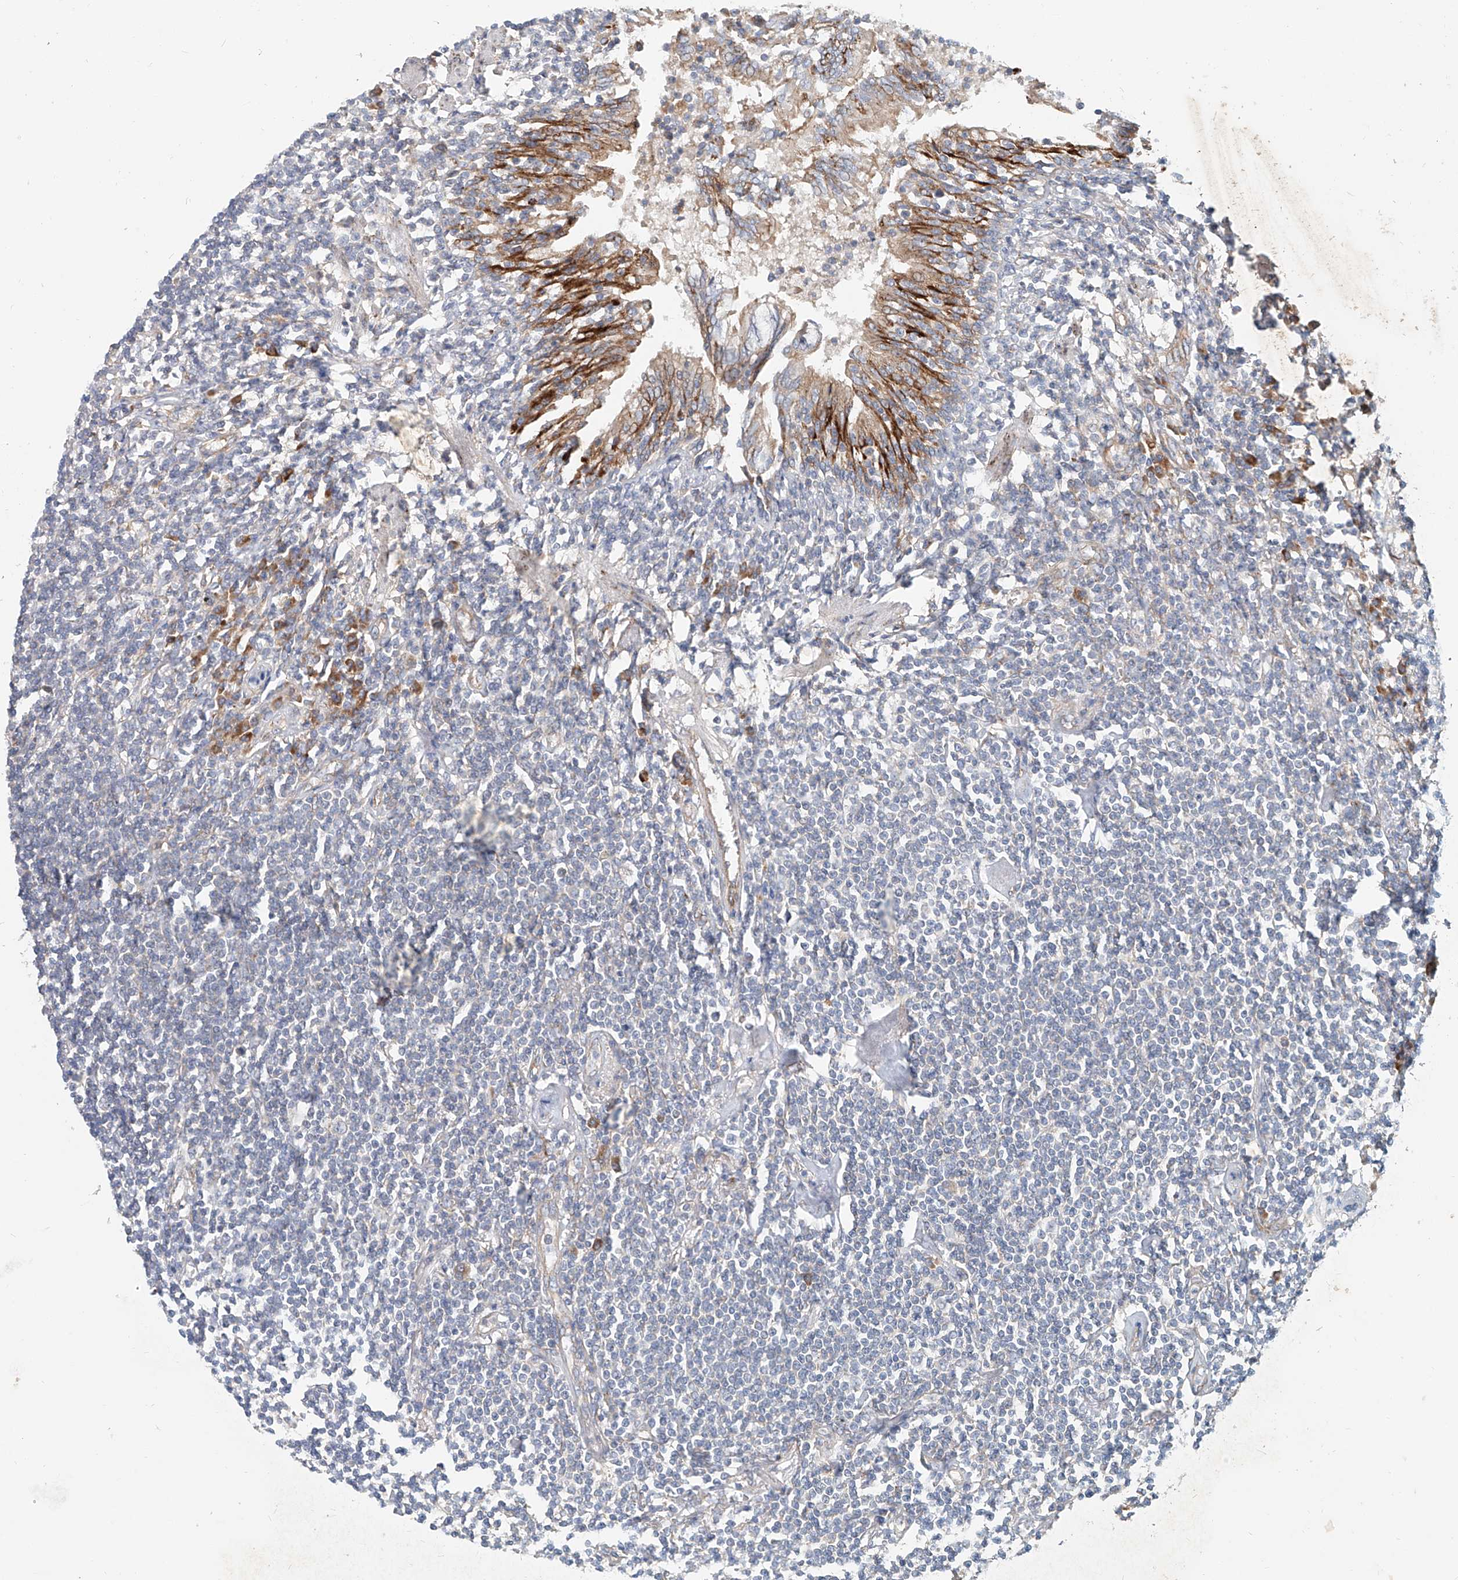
{"staining": {"intensity": "negative", "quantity": "none", "location": "none"}, "tissue": "lymphoma", "cell_type": "Tumor cells", "image_type": "cancer", "snomed": [{"axis": "morphology", "description": "Malignant lymphoma, non-Hodgkin's type, Low grade"}, {"axis": "topography", "description": "Lung"}], "caption": "A photomicrograph of low-grade malignant lymphoma, non-Hodgkin's type stained for a protein shows no brown staining in tumor cells. (Stains: DAB (3,3'-diaminobenzidine) immunohistochemistry with hematoxylin counter stain, Microscopy: brightfield microscopy at high magnification).", "gene": "SNAP29", "patient": {"sex": "female", "age": 71}}